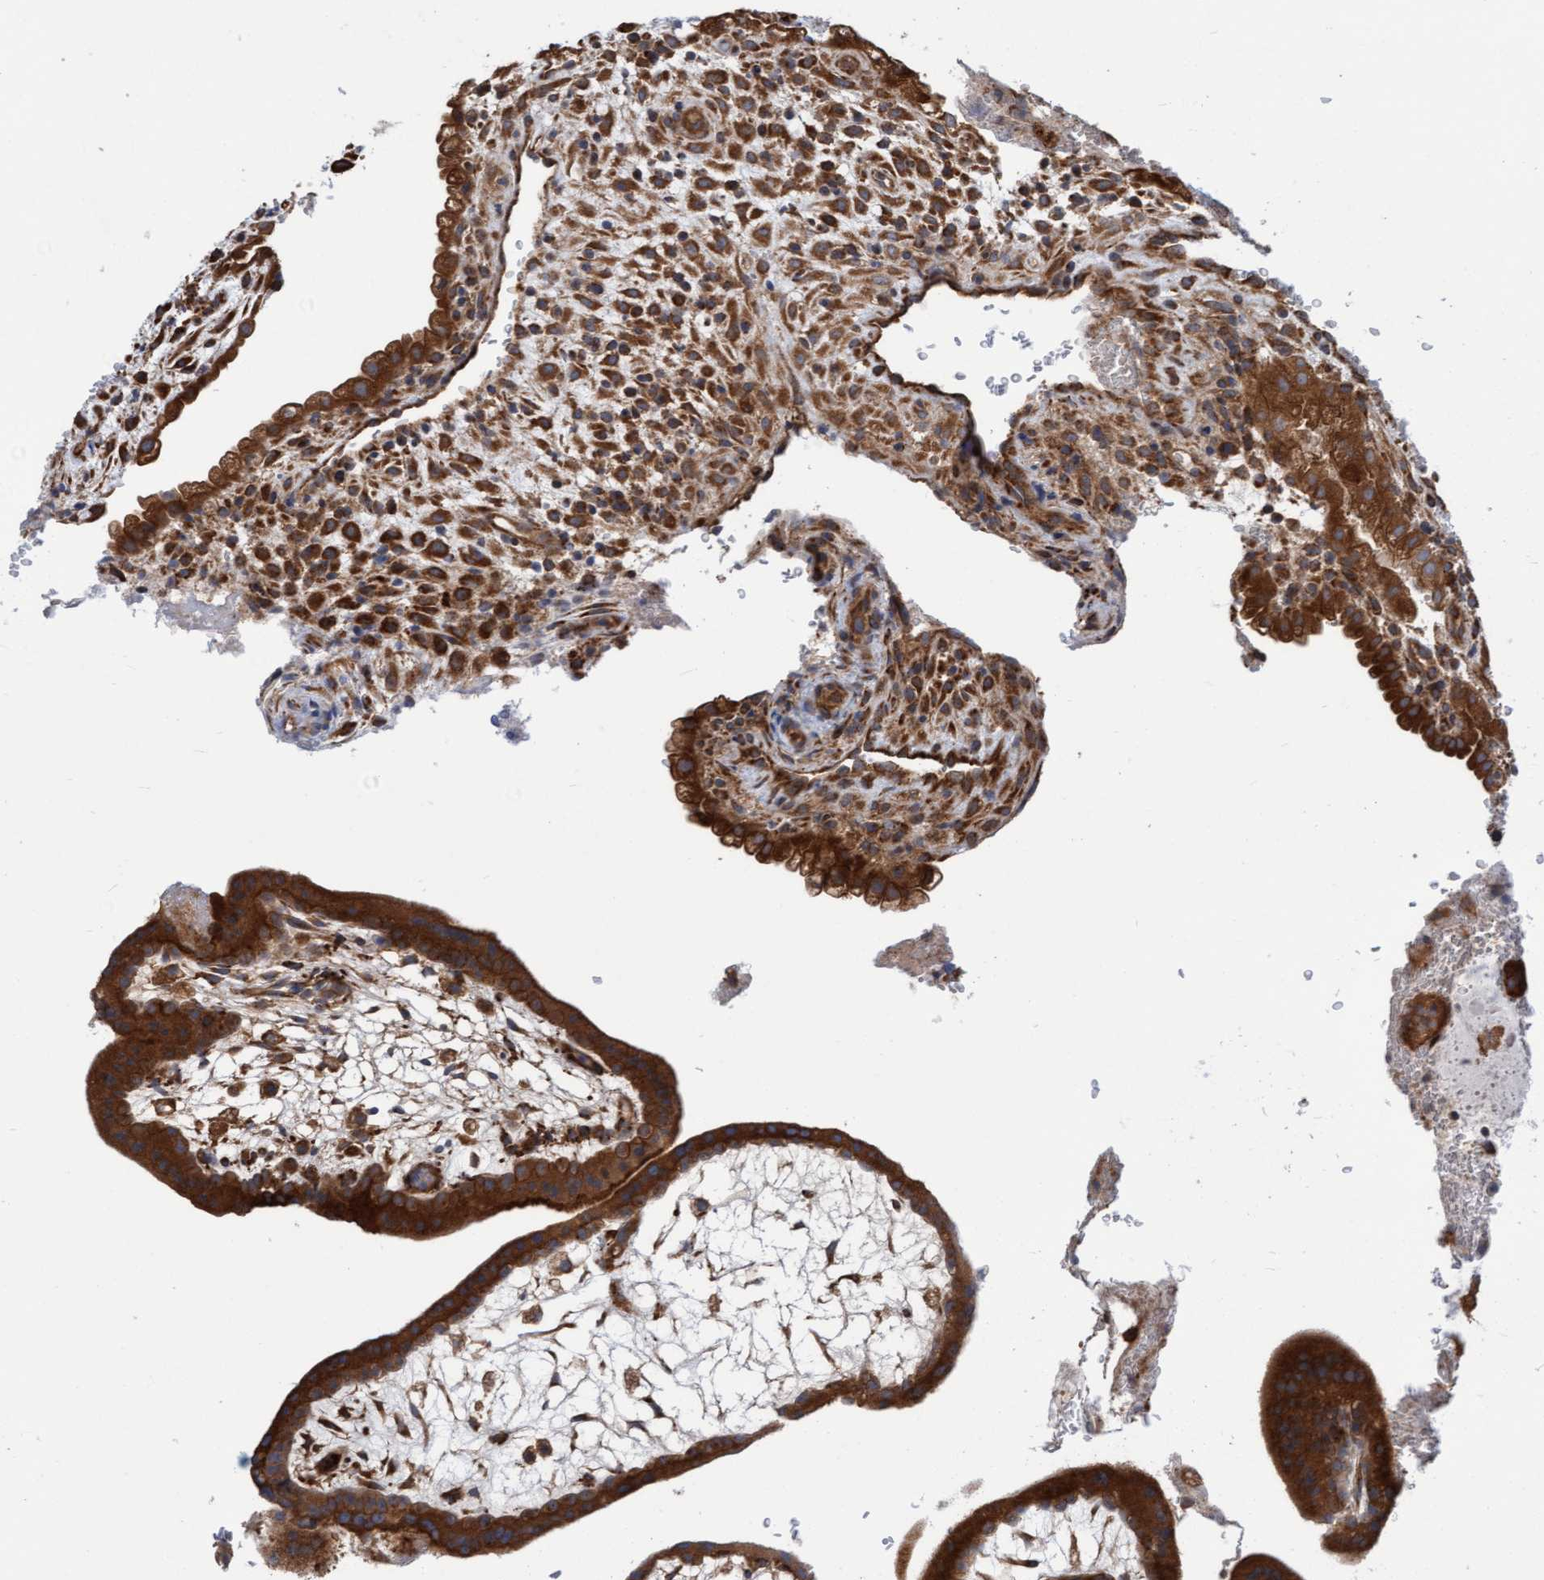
{"staining": {"intensity": "strong", "quantity": ">75%", "location": "cytoplasmic/membranous"}, "tissue": "placenta", "cell_type": "Decidual cells", "image_type": "normal", "snomed": [{"axis": "morphology", "description": "Normal tissue, NOS"}, {"axis": "topography", "description": "Placenta"}], "caption": "A high amount of strong cytoplasmic/membranous staining is present in approximately >75% of decidual cells in normal placenta.", "gene": "KIAA0753", "patient": {"sex": "female", "age": 35}}